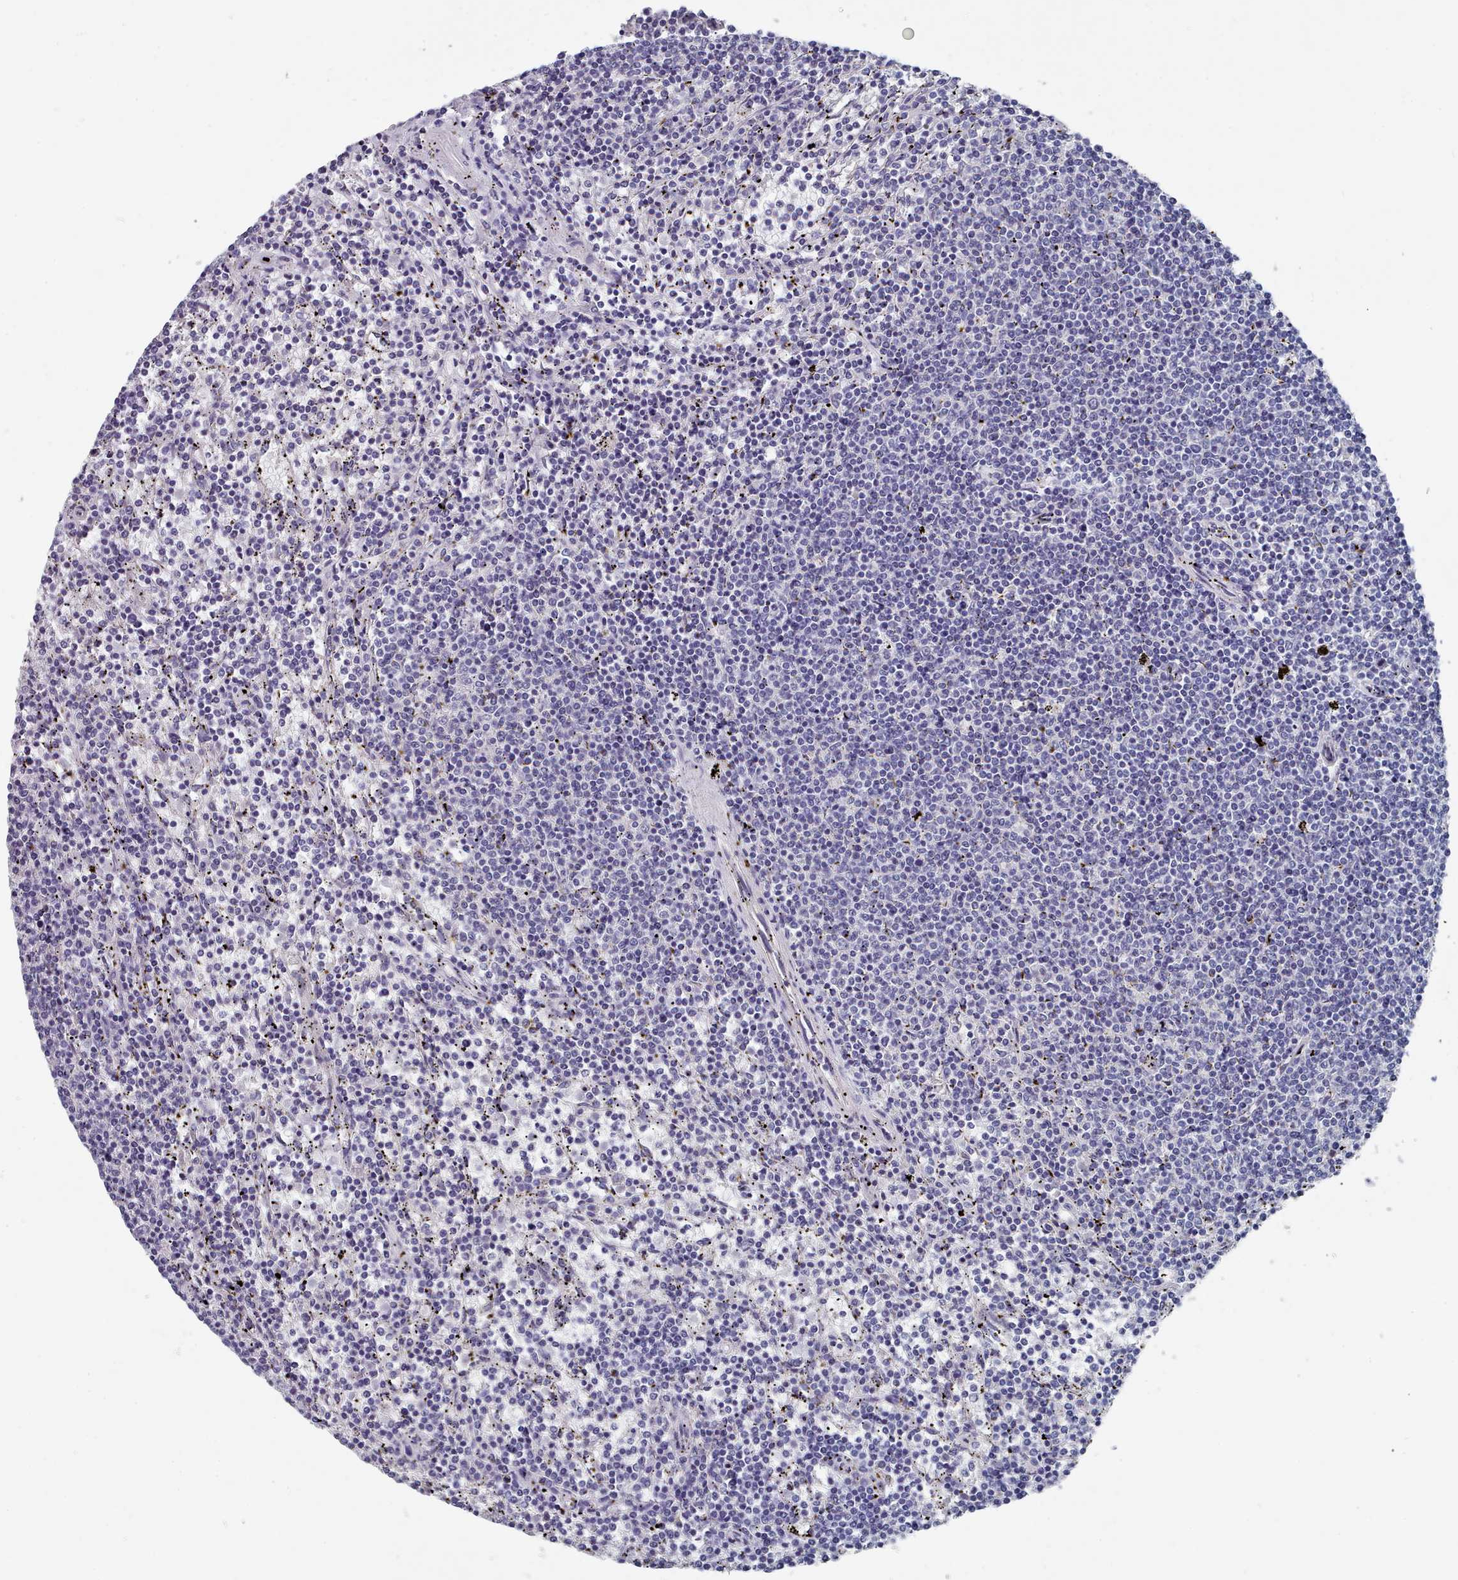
{"staining": {"intensity": "negative", "quantity": "none", "location": "none"}, "tissue": "lymphoma", "cell_type": "Tumor cells", "image_type": "cancer", "snomed": [{"axis": "morphology", "description": "Malignant lymphoma, non-Hodgkin's type, Low grade"}, {"axis": "topography", "description": "Spleen"}], "caption": "DAB immunohistochemical staining of human low-grade malignant lymphoma, non-Hodgkin's type displays no significant staining in tumor cells. The staining was performed using DAB to visualize the protein expression in brown, while the nuclei were stained in blue with hematoxylin (Magnification: 20x).", "gene": "ACAD11", "patient": {"sex": "female", "age": 50}}